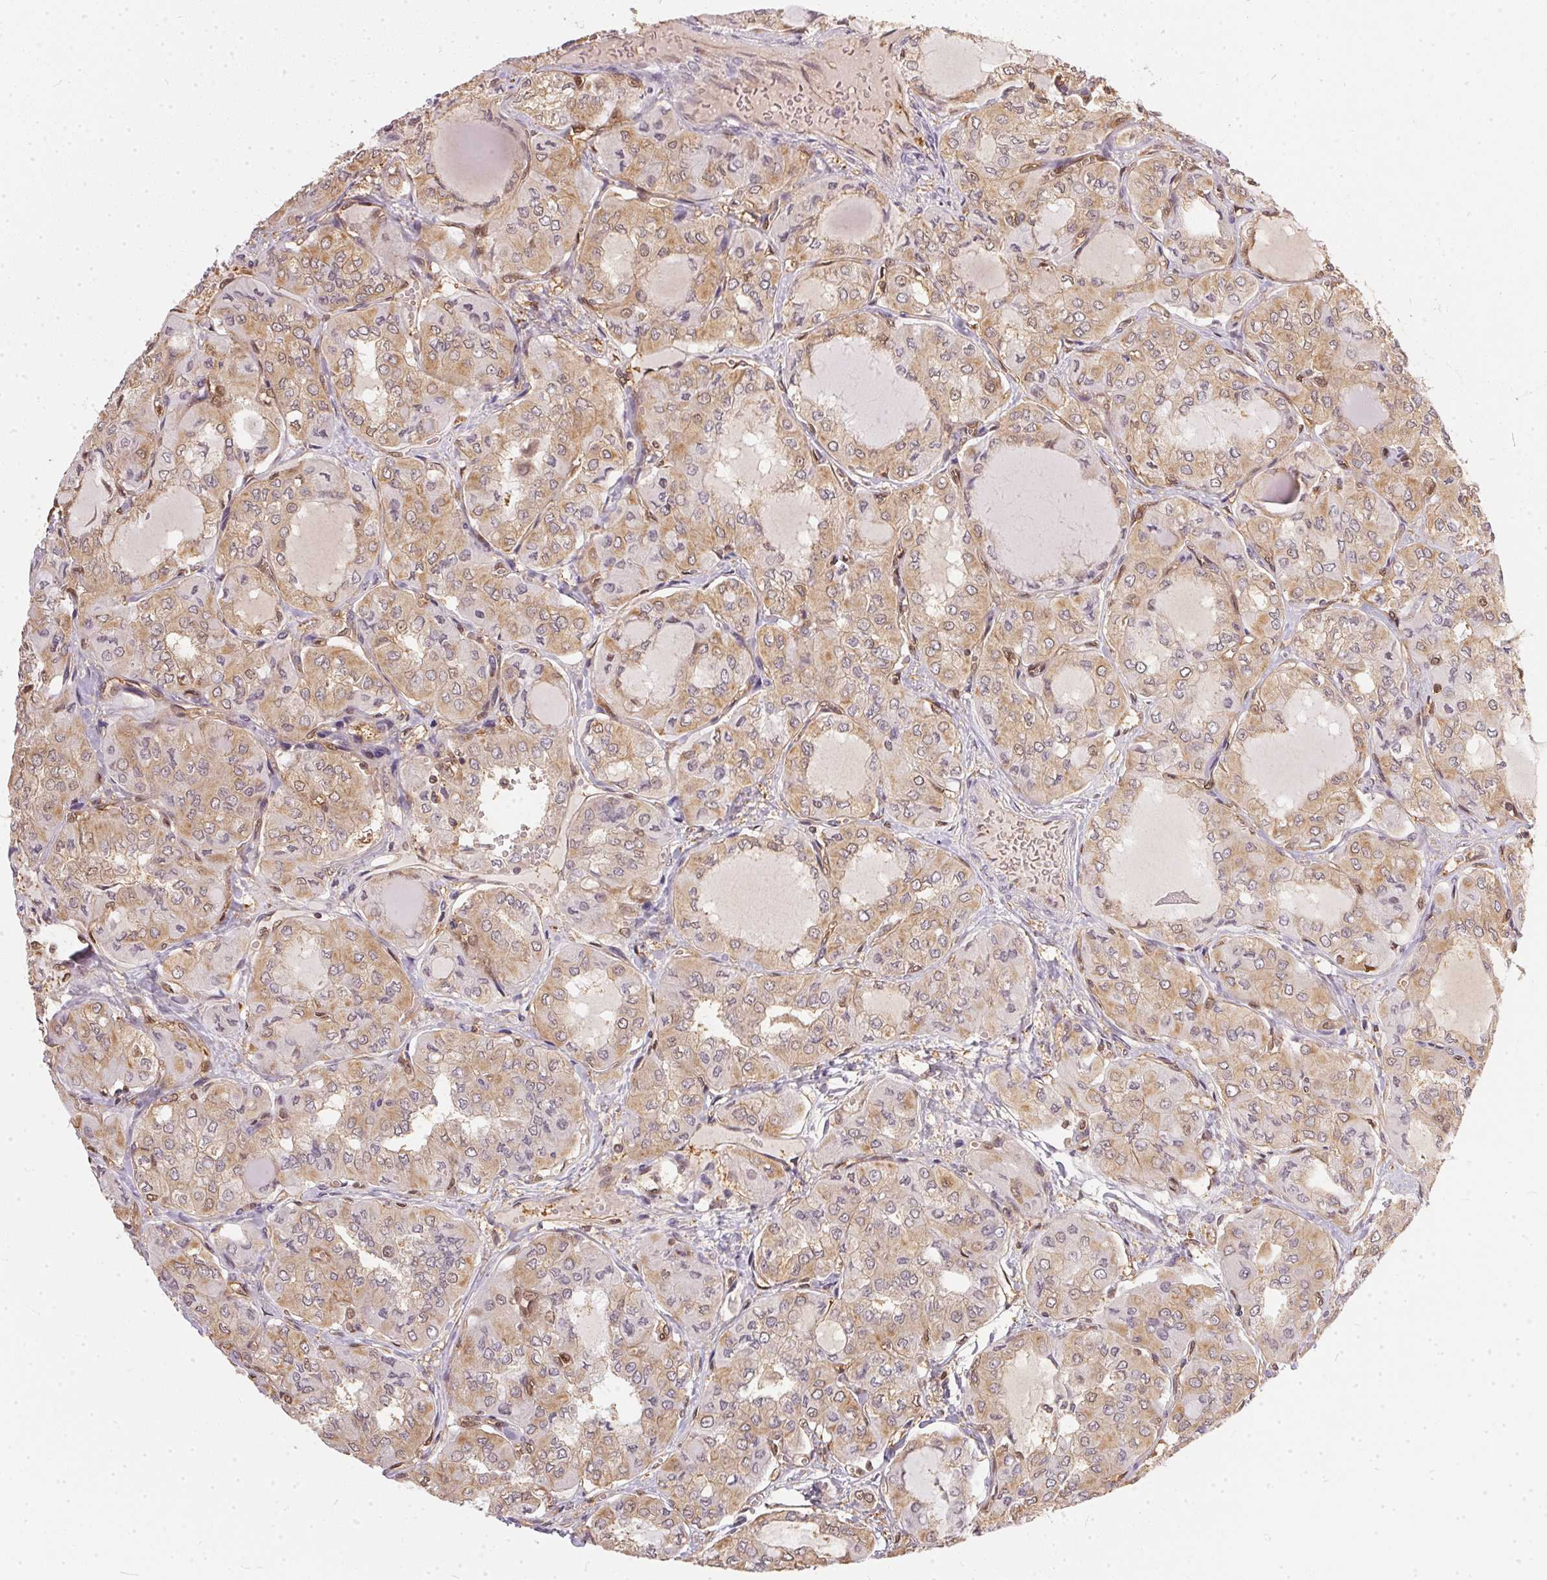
{"staining": {"intensity": "weak", "quantity": "25%-75%", "location": "cytoplasmic/membranous"}, "tissue": "thyroid cancer", "cell_type": "Tumor cells", "image_type": "cancer", "snomed": [{"axis": "morphology", "description": "Papillary adenocarcinoma, NOS"}, {"axis": "topography", "description": "Thyroid gland"}], "caption": "Human thyroid papillary adenocarcinoma stained for a protein (brown) shows weak cytoplasmic/membranous positive positivity in approximately 25%-75% of tumor cells.", "gene": "BLMH", "patient": {"sex": "male", "age": 20}}